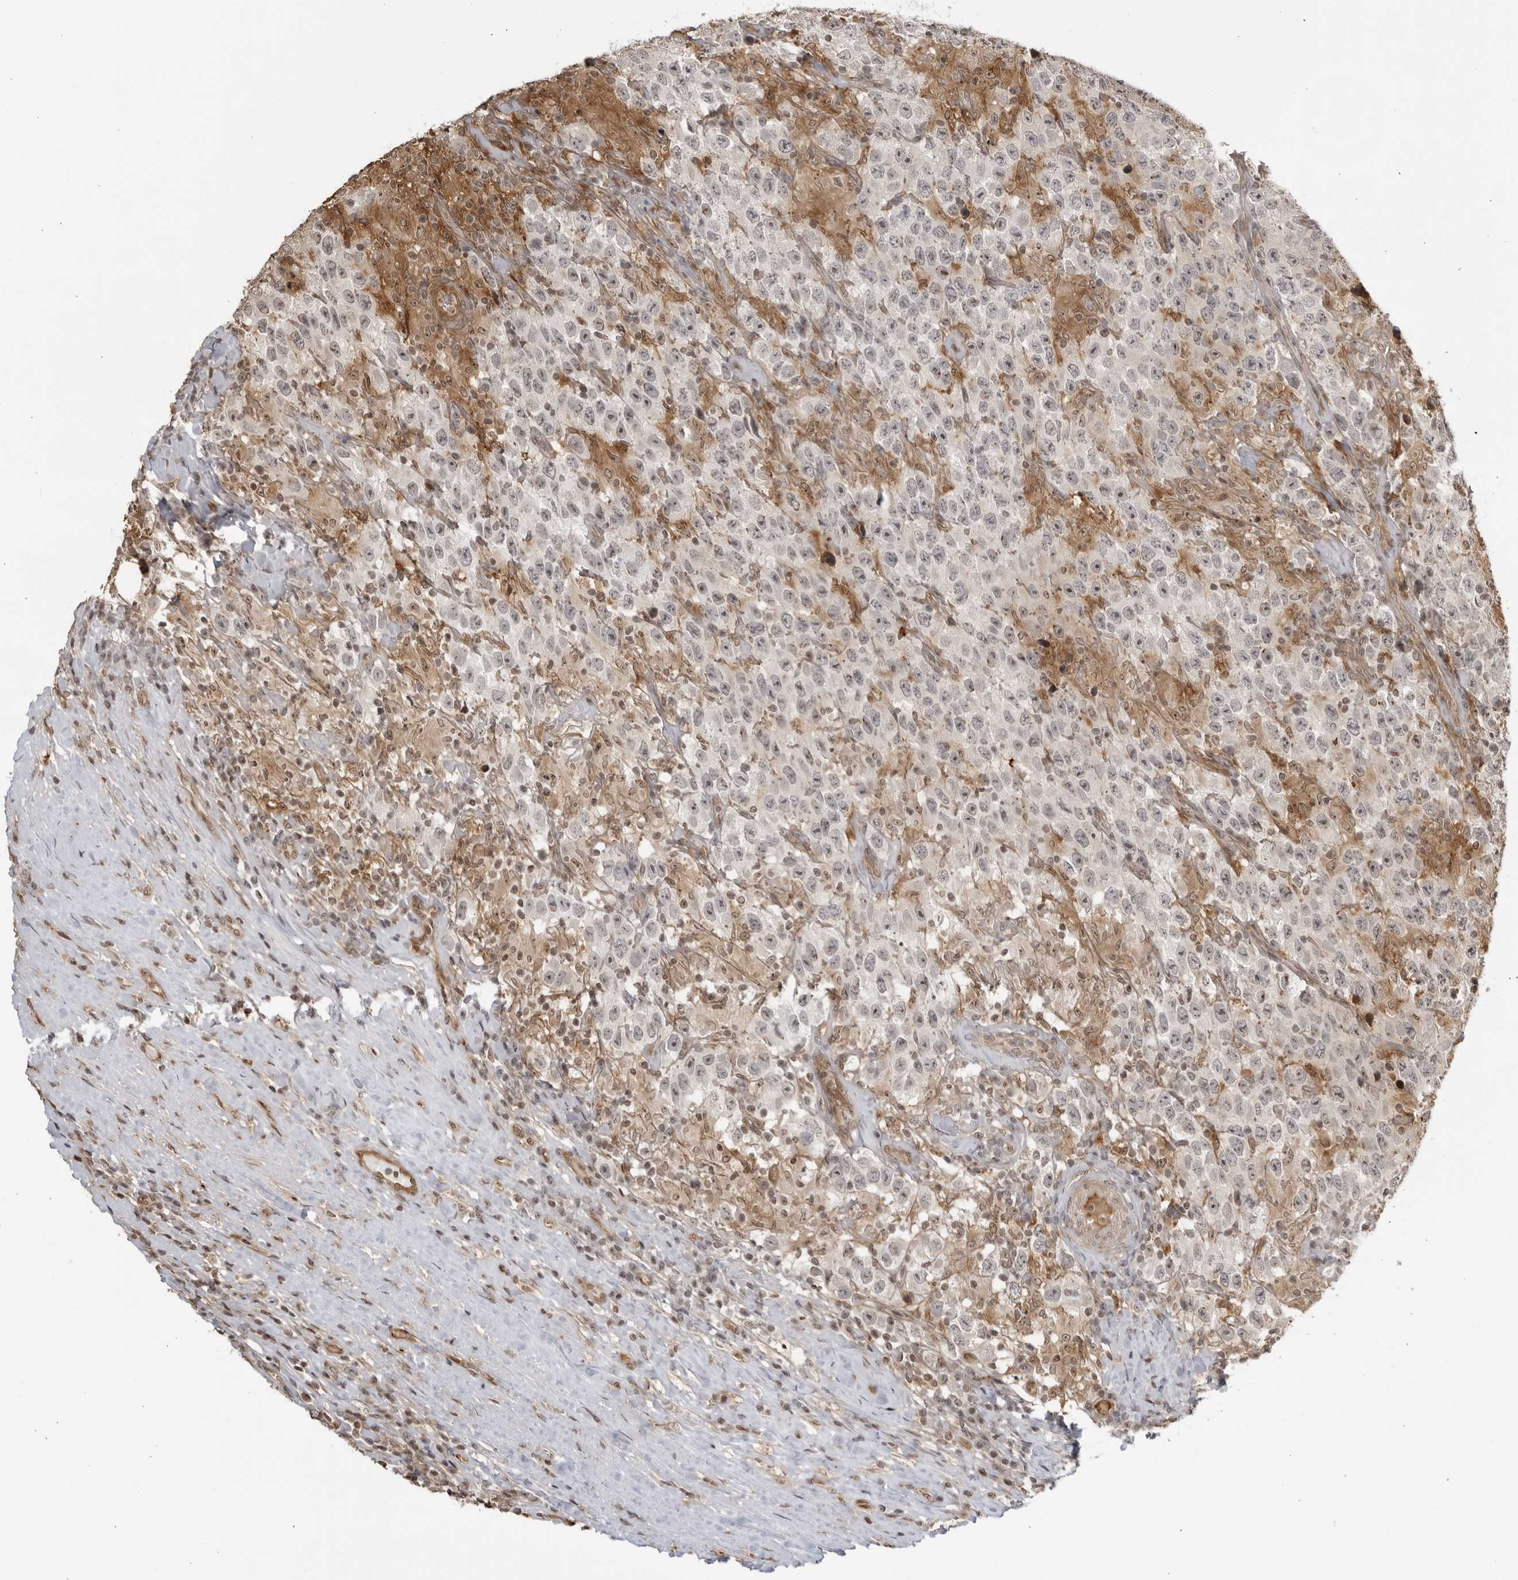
{"staining": {"intensity": "negative", "quantity": "none", "location": "none"}, "tissue": "testis cancer", "cell_type": "Tumor cells", "image_type": "cancer", "snomed": [{"axis": "morphology", "description": "Seminoma, NOS"}, {"axis": "topography", "description": "Testis"}], "caption": "Image shows no significant protein staining in tumor cells of testis seminoma.", "gene": "TCF21", "patient": {"sex": "male", "age": 41}}